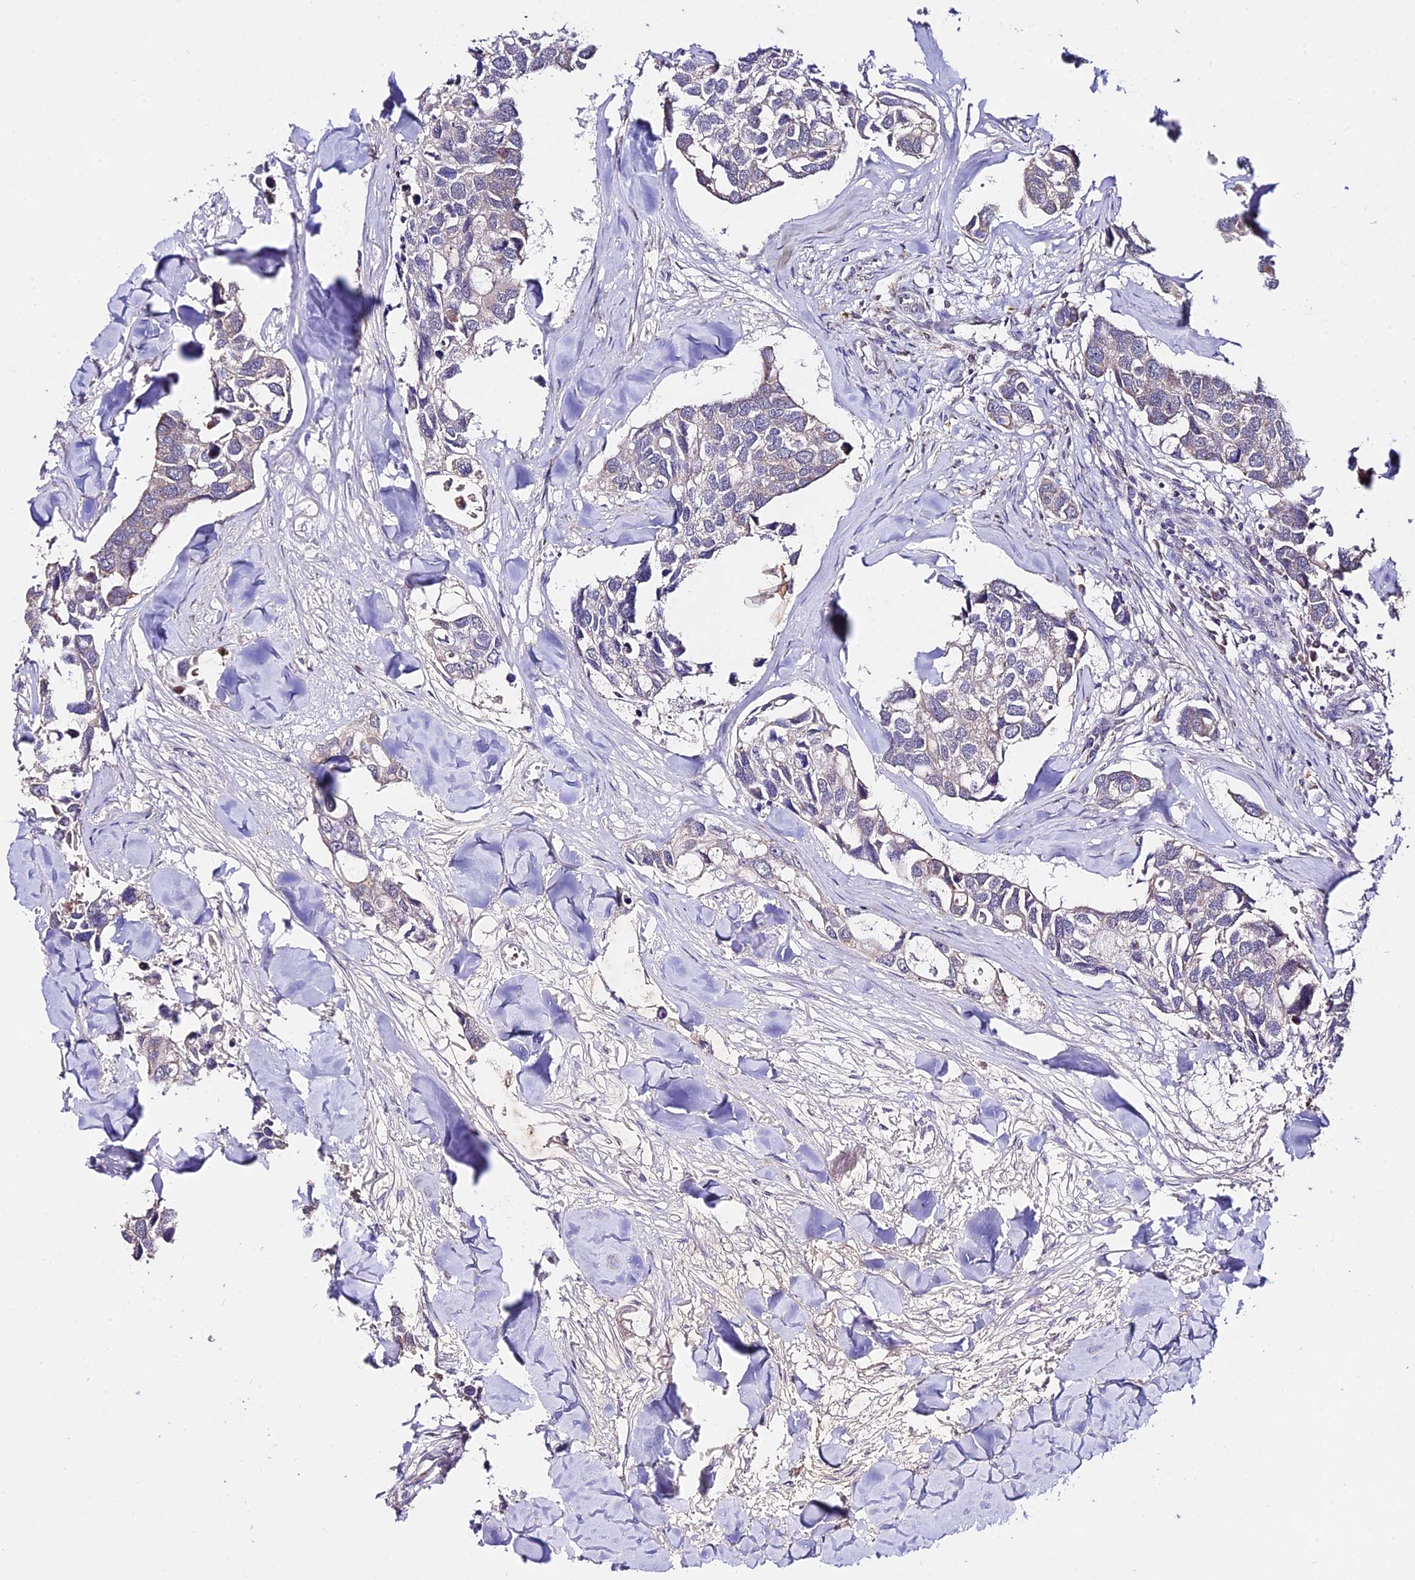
{"staining": {"intensity": "negative", "quantity": "none", "location": "none"}, "tissue": "breast cancer", "cell_type": "Tumor cells", "image_type": "cancer", "snomed": [{"axis": "morphology", "description": "Duct carcinoma"}, {"axis": "topography", "description": "Breast"}], "caption": "Human breast intraductal carcinoma stained for a protein using immunohistochemistry (IHC) displays no staining in tumor cells.", "gene": "WDR5B", "patient": {"sex": "female", "age": 83}}